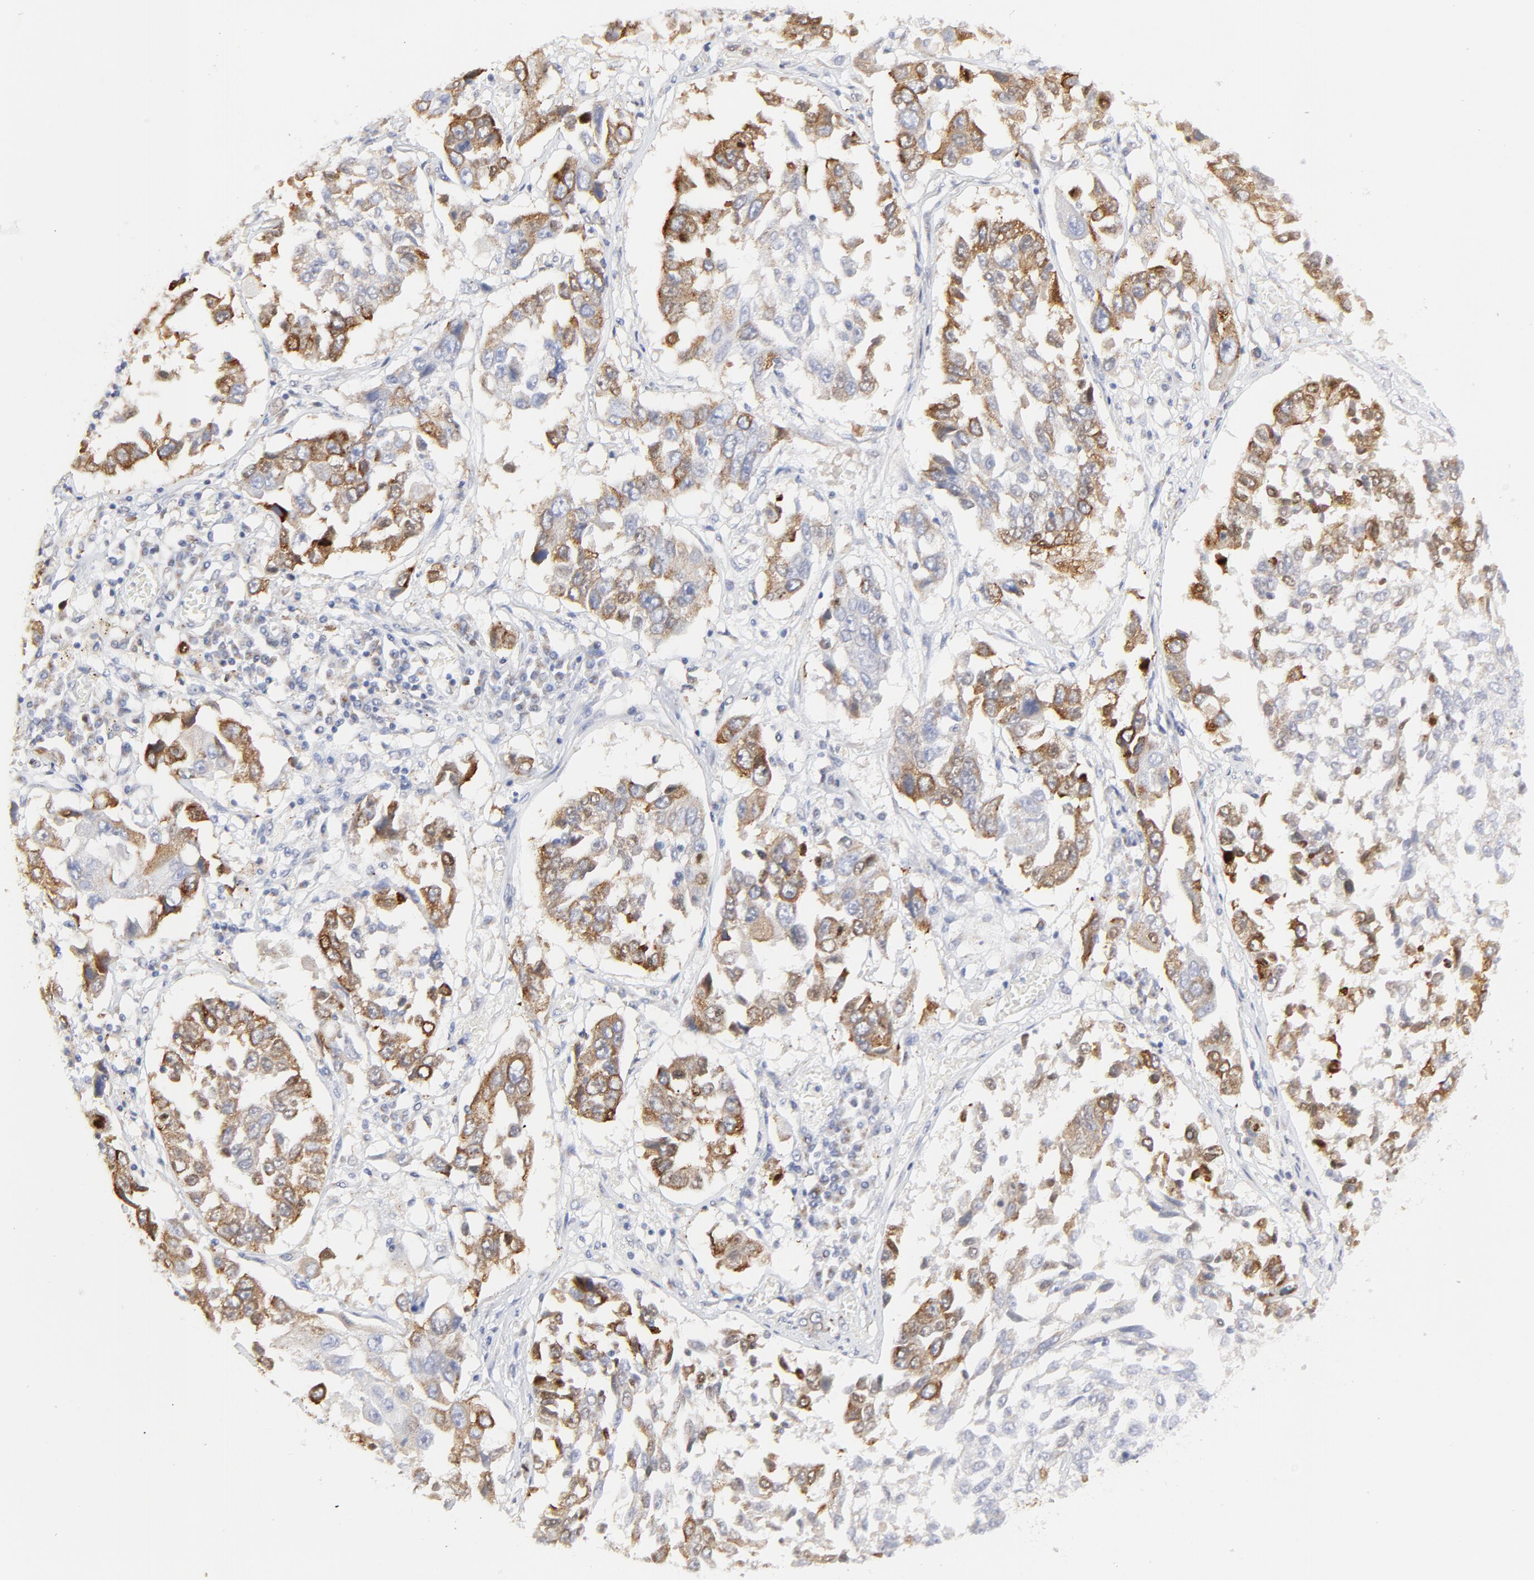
{"staining": {"intensity": "moderate", "quantity": "25%-75%", "location": "cytoplasmic/membranous"}, "tissue": "lung cancer", "cell_type": "Tumor cells", "image_type": "cancer", "snomed": [{"axis": "morphology", "description": "Squamous cell carcinoma, NOS"}, {"axis": "topography", "description": "Lung"}], "caption": "Human lung cancer stained with a protein marker displays moderate staining in tumor cells.", "gene": "NCAPH", "patient": {"sex": "male", "age": 71}}